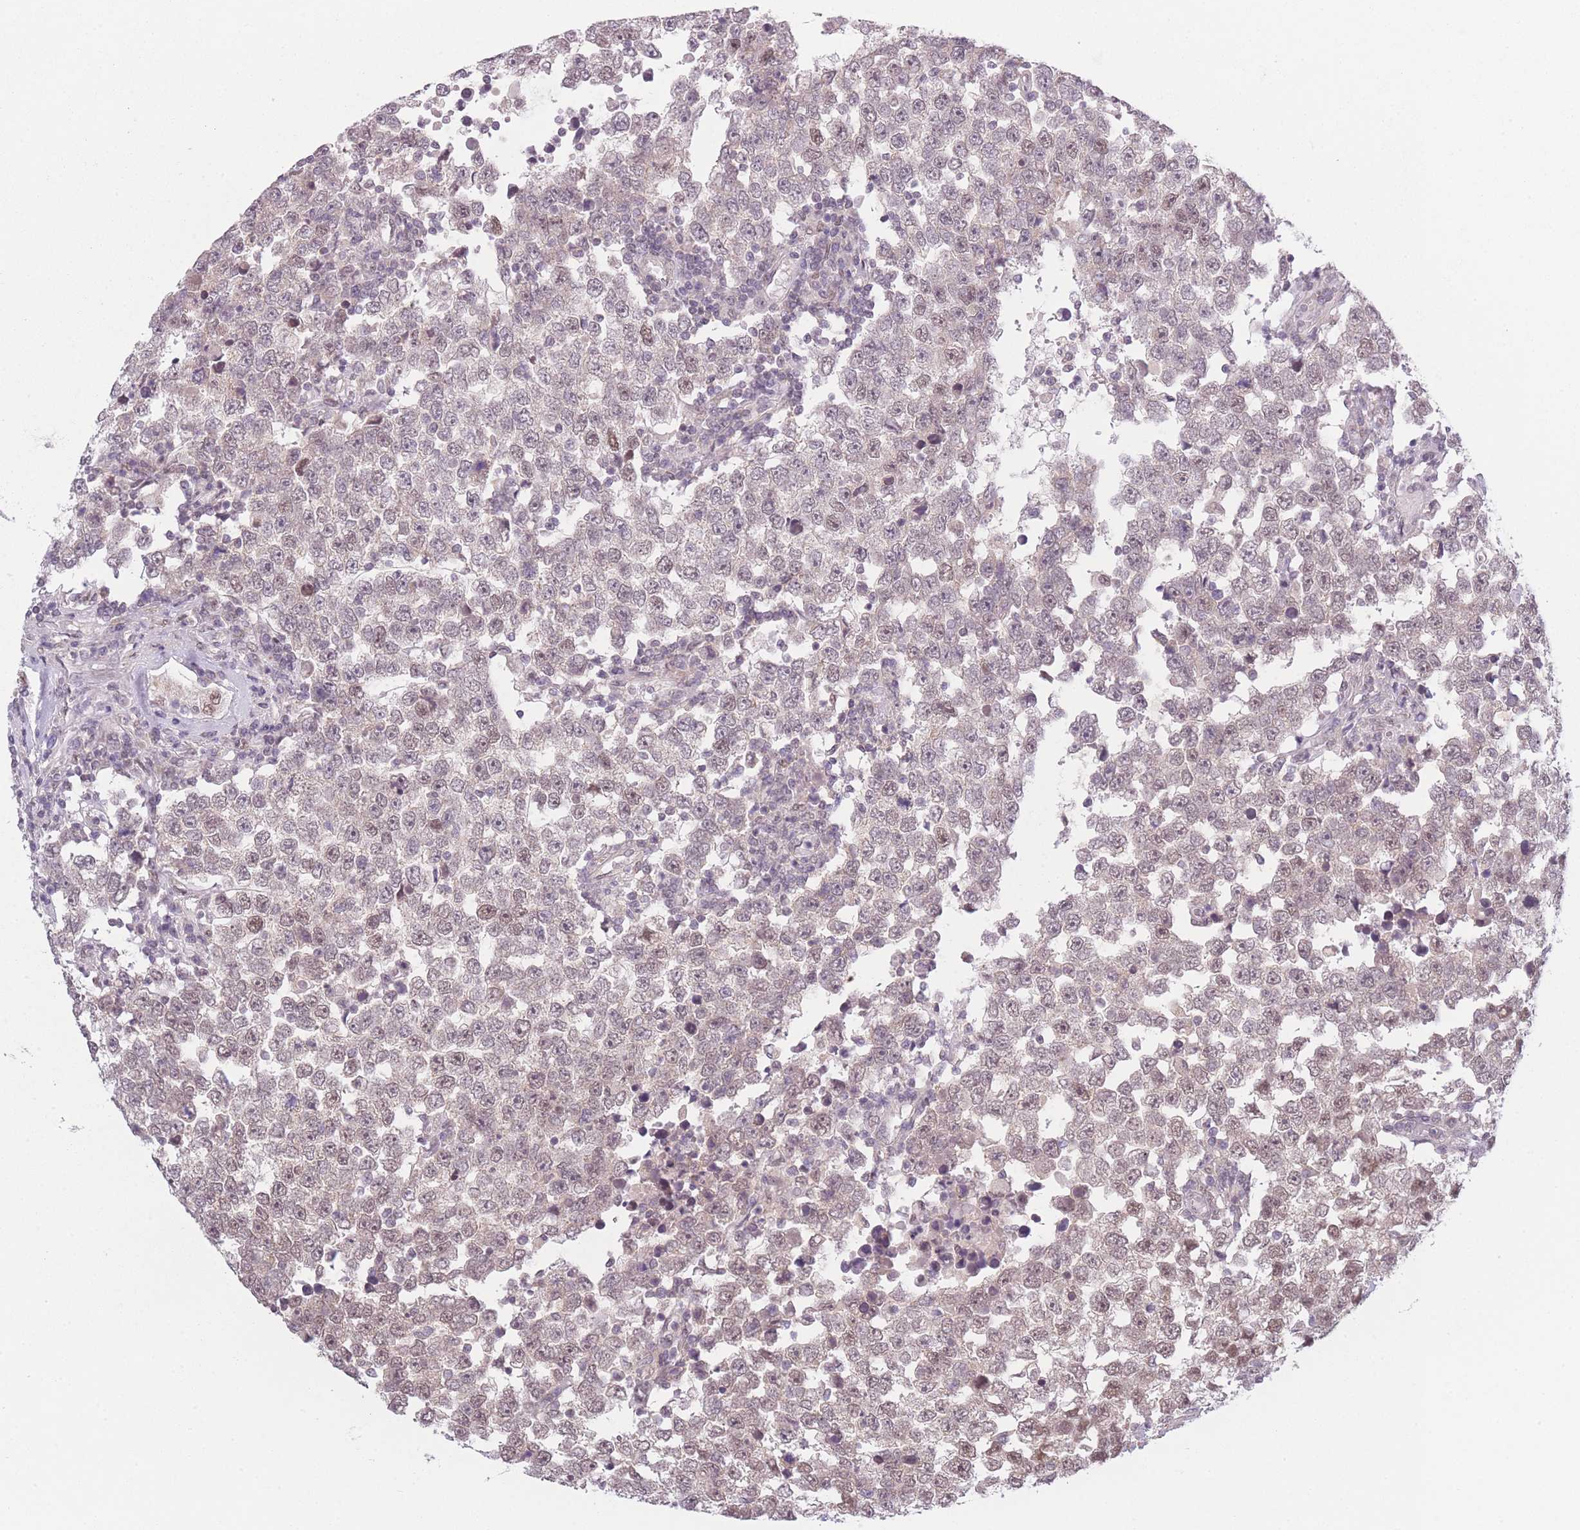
{"staining": {"intensity": "weak", "quantity": "25%-75%", "location": "nuclear"}, "tissue": "testis cancer", "cell_type": "Tumor cells", "image_type": "cancer", "snomed": [{"axis": "morphology", "description": "Seminoma, NOS"}, {"axis": "morphology", "description": "Carcinoma, Embryonal, NOS"}, {"axis": "topography", "description": "Testis"}], "caption": "Immunohistochemical staining of seminoma (testis) reveals low levels of weak nuclear expression in approximately 25%-75% of tumor cells. The staining was performed using DAB (3,3'-diaminobenzidine), with brown indicating positive protein expression. Nuclei are stained blue with hematoxylin.", "gene": "SIN3B", "patient": {"sex": "male", "age": 28}}